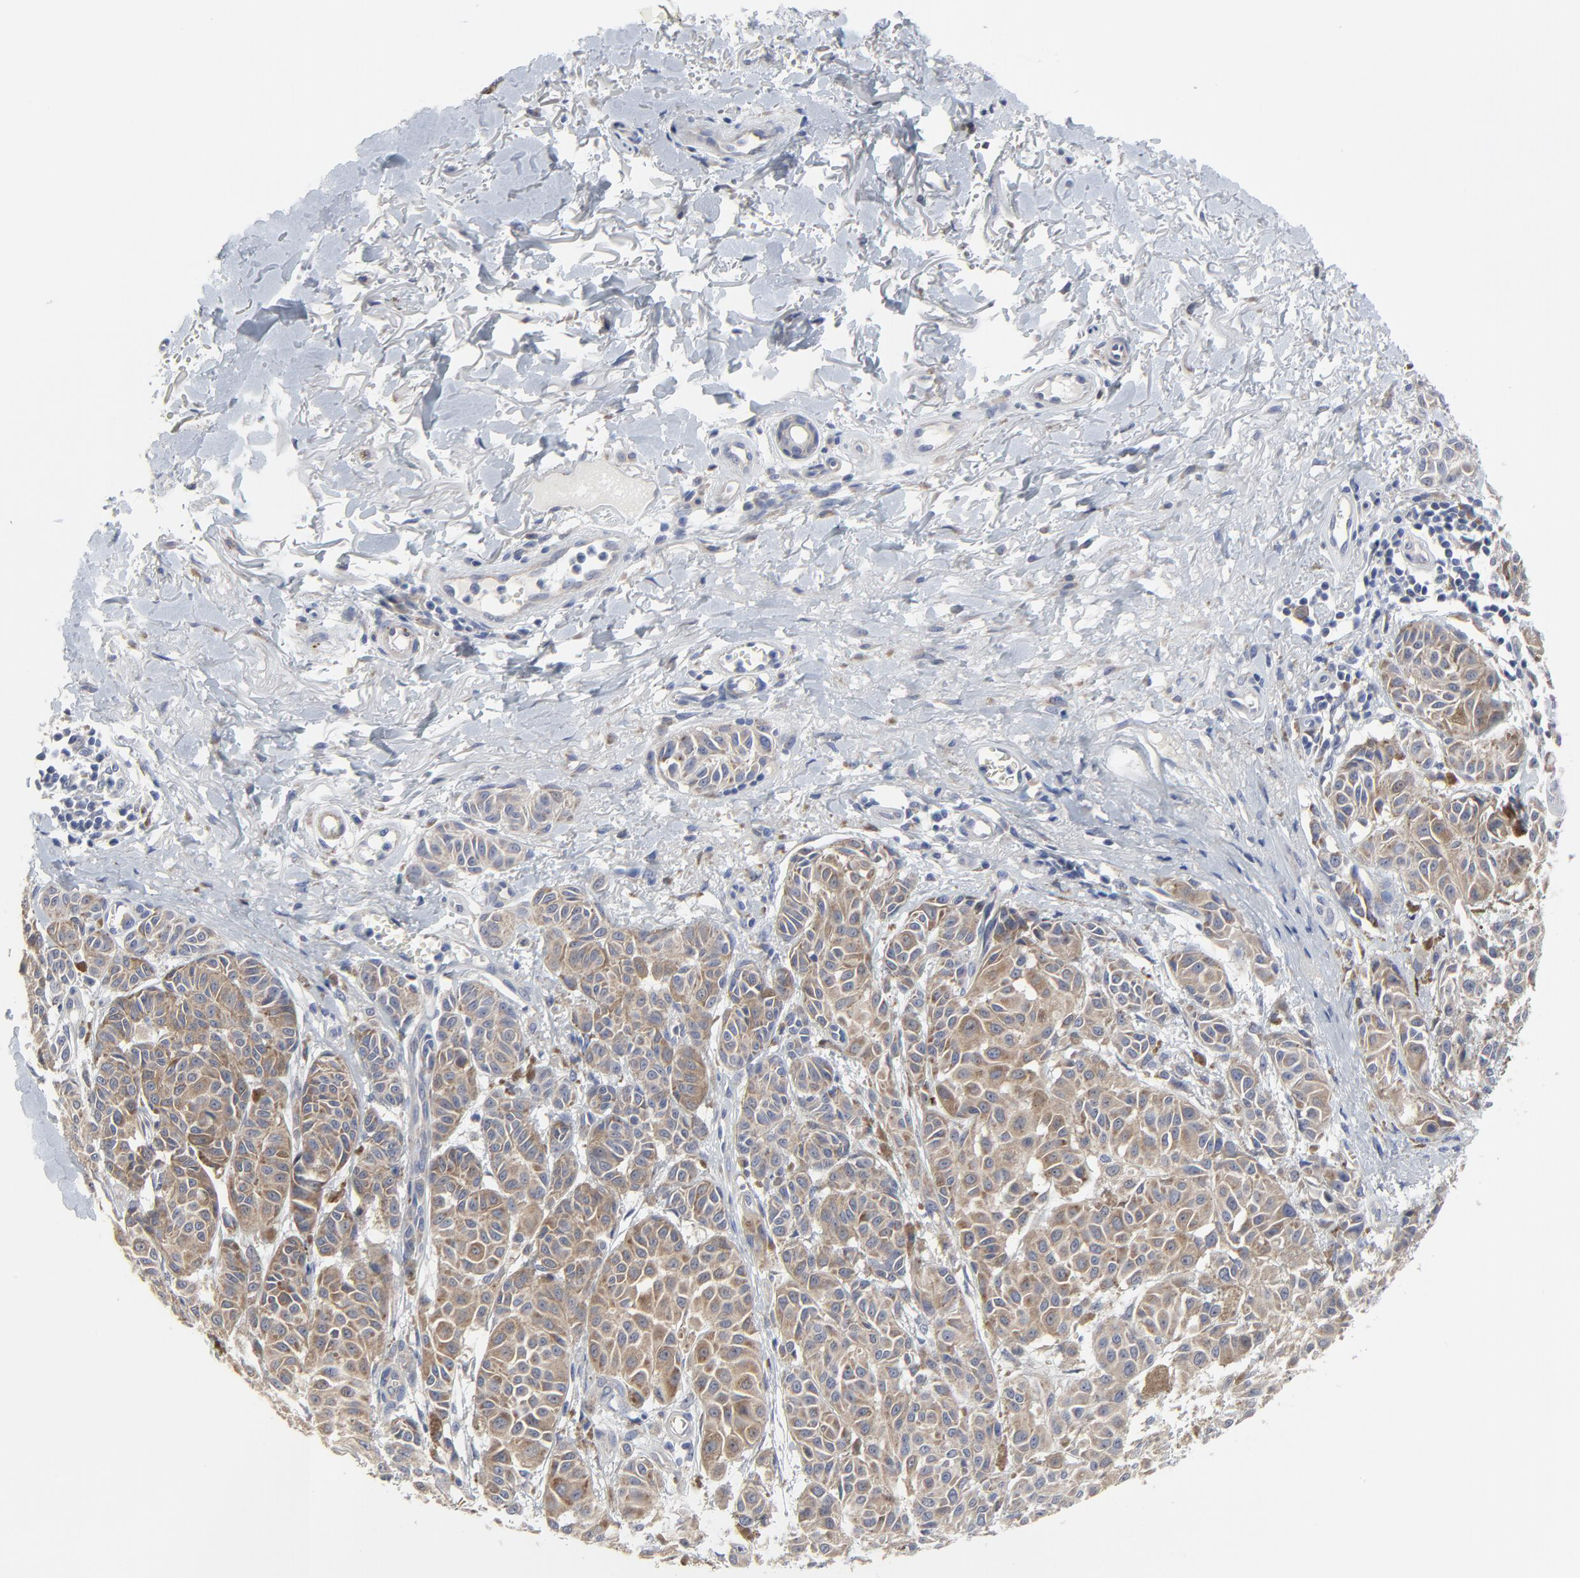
{"staining": {"intensity": "moderate", "quantity": ">75%", "location": "cytoplasmic/membranous"}, "tissue": "melanoma", "cell_type": "Tumor cells", "image_type": "cancer", "snomed": [{"axis": "morphology", "description": "Malignant melanoma, NOS"}, {"axis": "topography", "description": "Skin"}], "caption": "Melanoma tissue exhibits moderate cytoplasmic/membranous expression in about >75% of tumor cells, visualized by immunohistochemistry.", "gene": "DHRSX", "patient": {"sex": "male", "age": 76}}